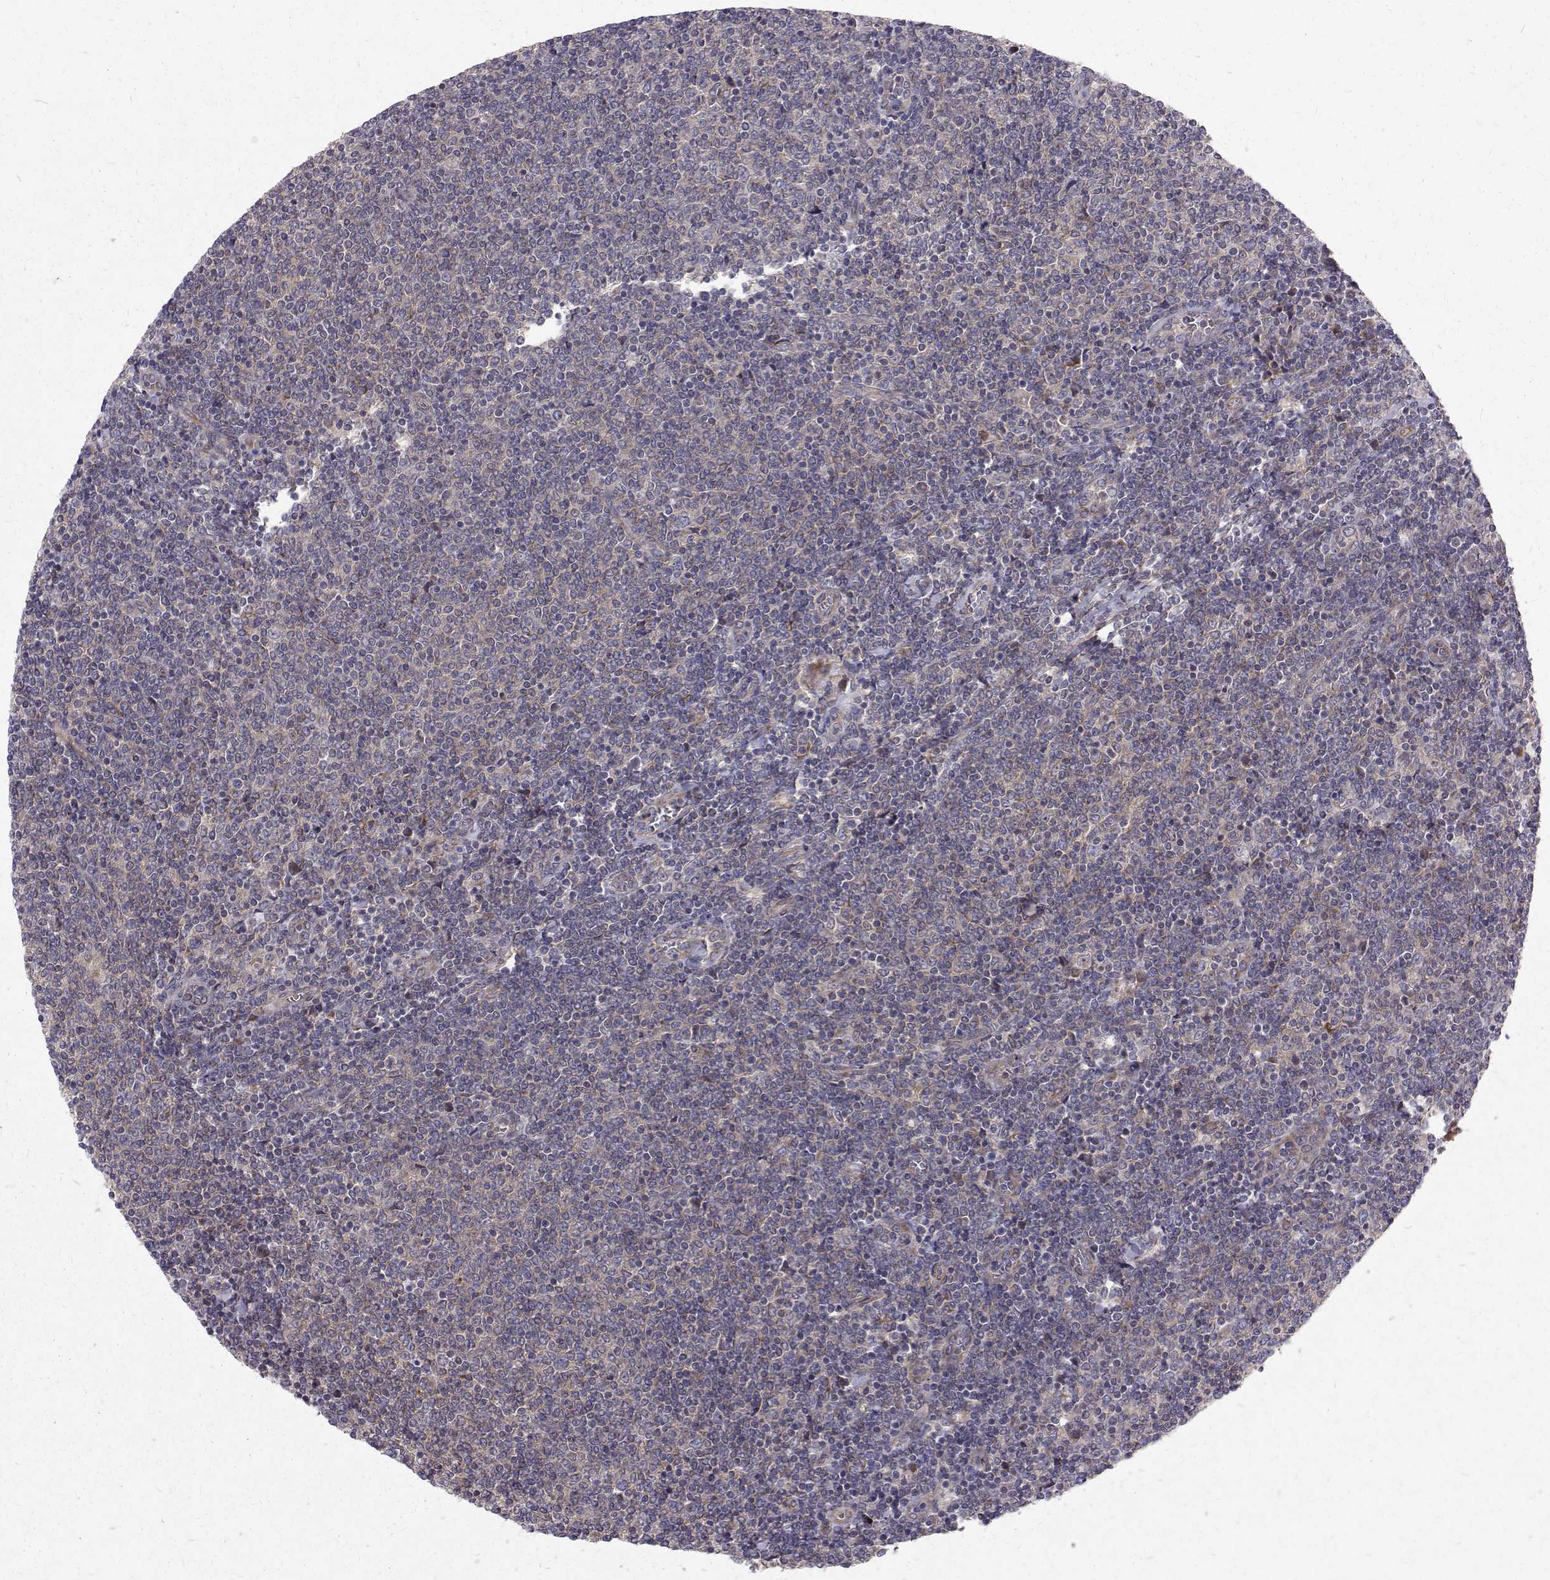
{"staining": {"intensity": "negative", "quantity": "none", "location": "none"}, "tissue": "lymphoma", "cell_type": "Tumor cells", "image_type": "cancer", "snomed": [{"axis": "morphology", "description": "Malignant lymphoma, non-Hodgkin's type, Low grade"}, {"axis": "topography", "description": "Lymph node"}], "caption": "A high-resolution micrograph shows immunohistochemistry staining of malignant lymphoma, non-Hodgkin's type (low-grade), which reveals no significant expression in tumor cells. (DAB immunohistochemistry with hematoxylin counter stain).", "gene": "ARFGAP1", "patient": {"sex": "male", "age": 52}}